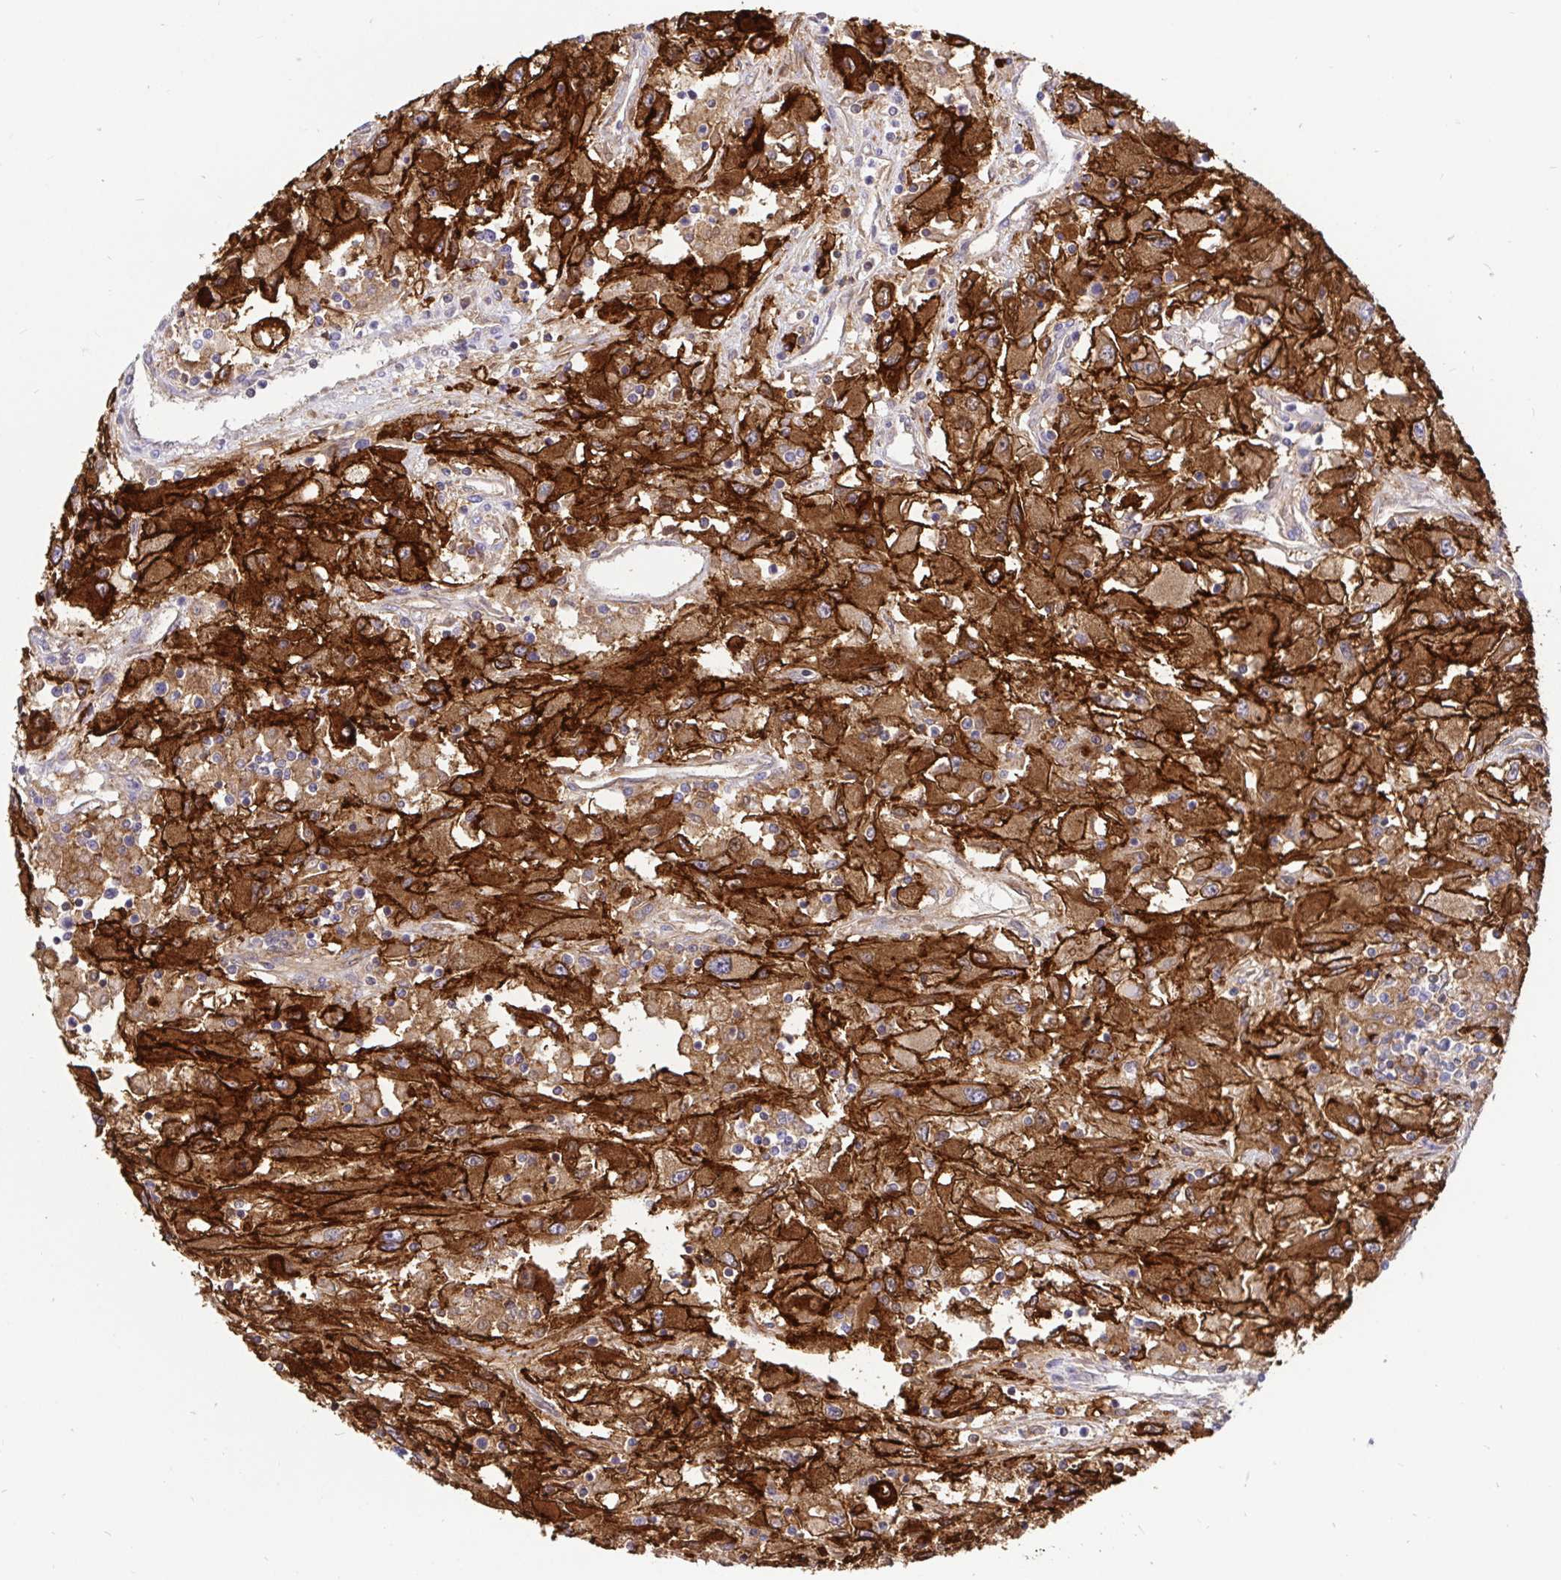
{"staining": {"intensity": "strong", "quantity": ">75%", "location": "cytoplasmic/membranous"}, "tissue": "renal cancer", "cell_type": "Tumor cells", "image_type": "cancer", "snomed": [{"axis": "morphology", "description": "Adenocarcinoma, NOS"}, {"axis": "topography", "description": "Kidney"}], "caption": "There is high levels of strong cytoplasmic/membranous positivity in tumor cells of renal cancer, as demonstrated by immunohistochemical staining (brown color).", "gene": "ANXA2", "patient": {"sex": "female", "age": 67}}